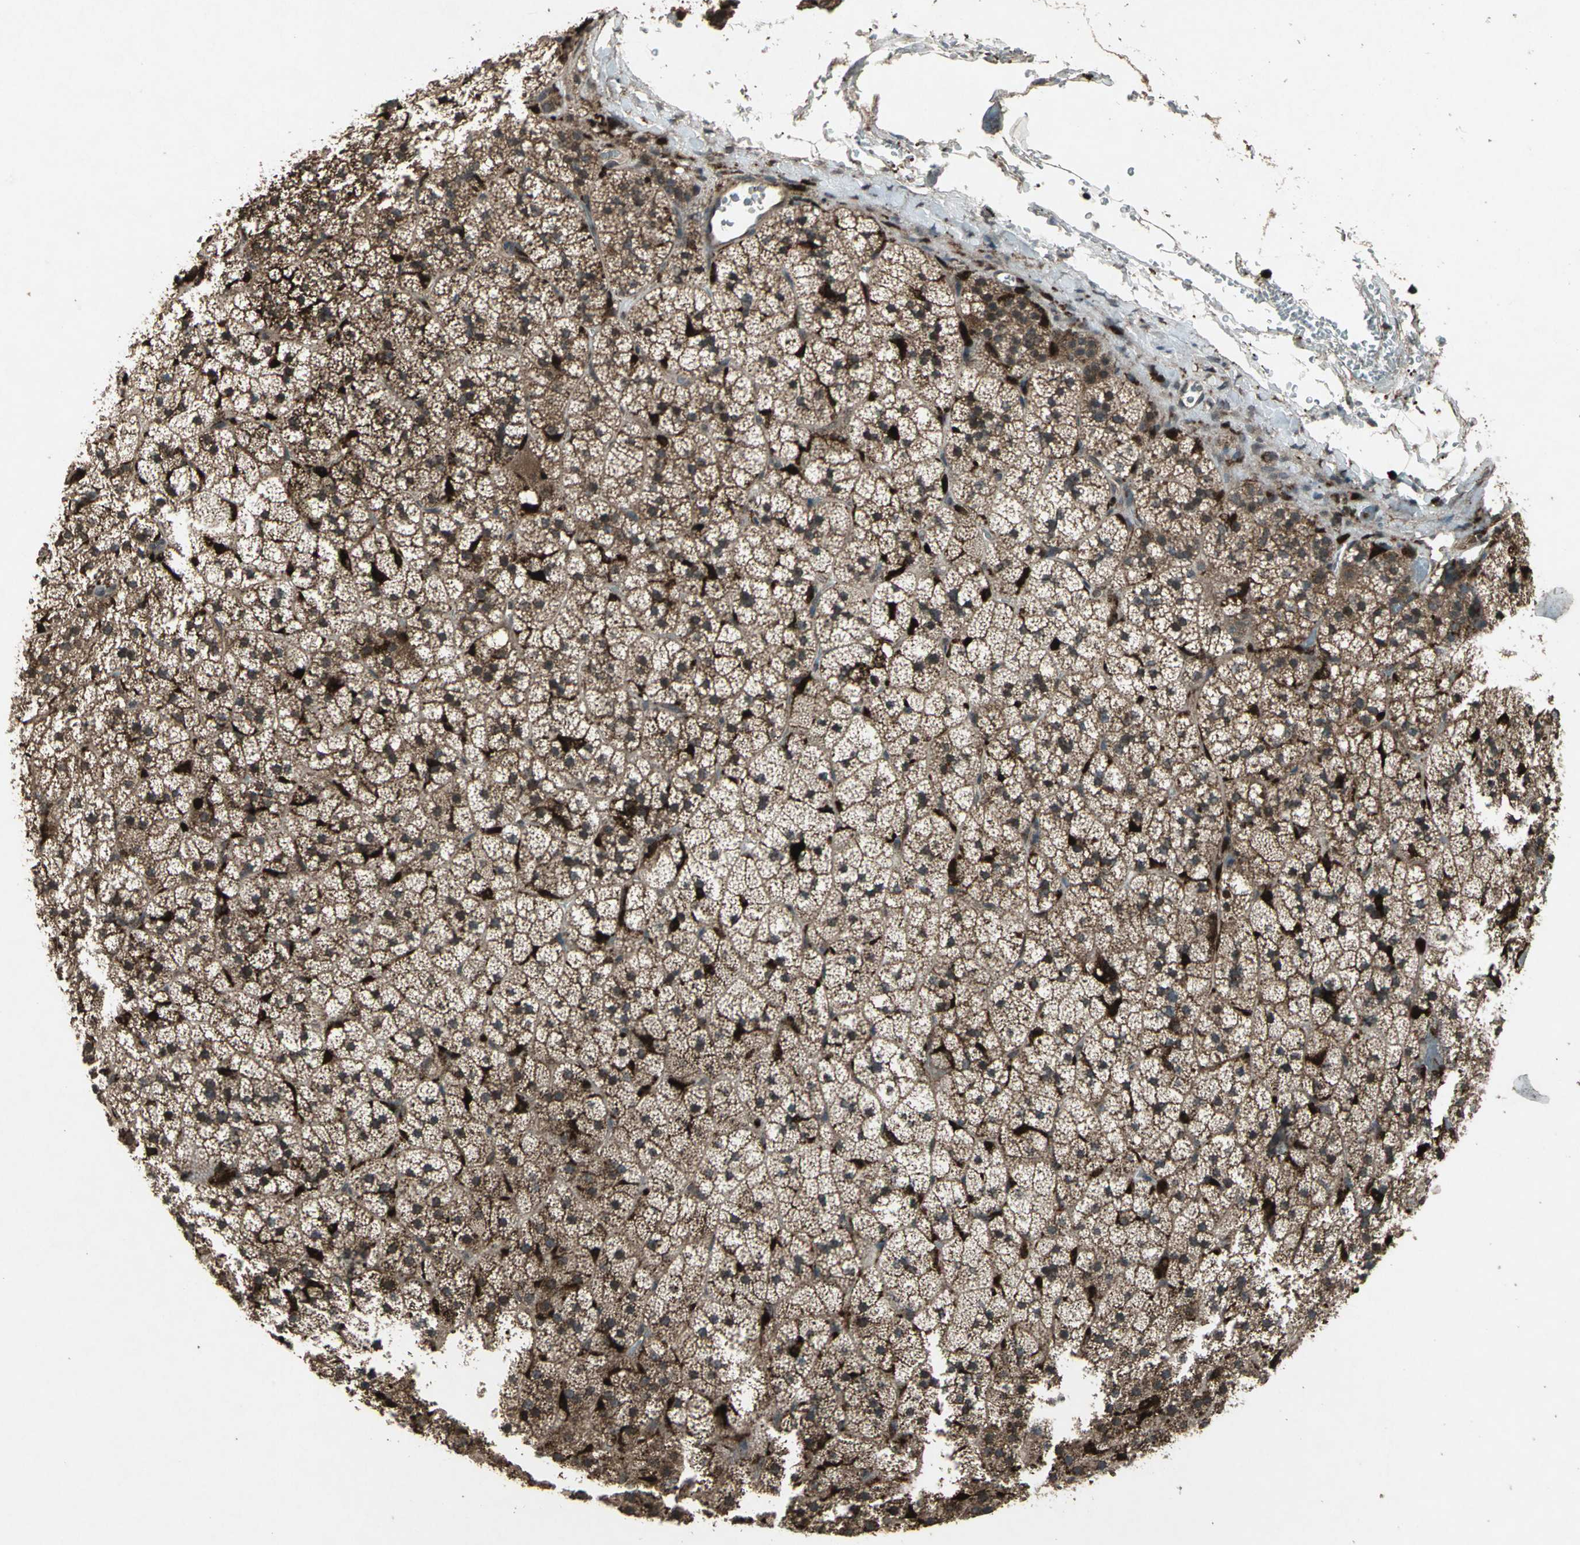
{"staining": {"intensity": "strong", "quantity": ">75%", "location": "cytoplasmic/membranous"}, "tissue": "adrenal gland", "cell_type": "Glandular cells", "image_type": "normal", "snomed": [{"axis": "morphology", "description": "Normal tissue, NOS"}, {"axis": "topography", "description": "Adrenal gland"}], "caption": "Unremarkable adrenal gland demonstrates strong cytoplasmic/membranous positivity in approximately >75% of glandular cells The protein of interest is shown in brown color, while the nuclei are stained blue..", "gene": "PYCARD", "patient": {"sex": "male", "age": 35}}